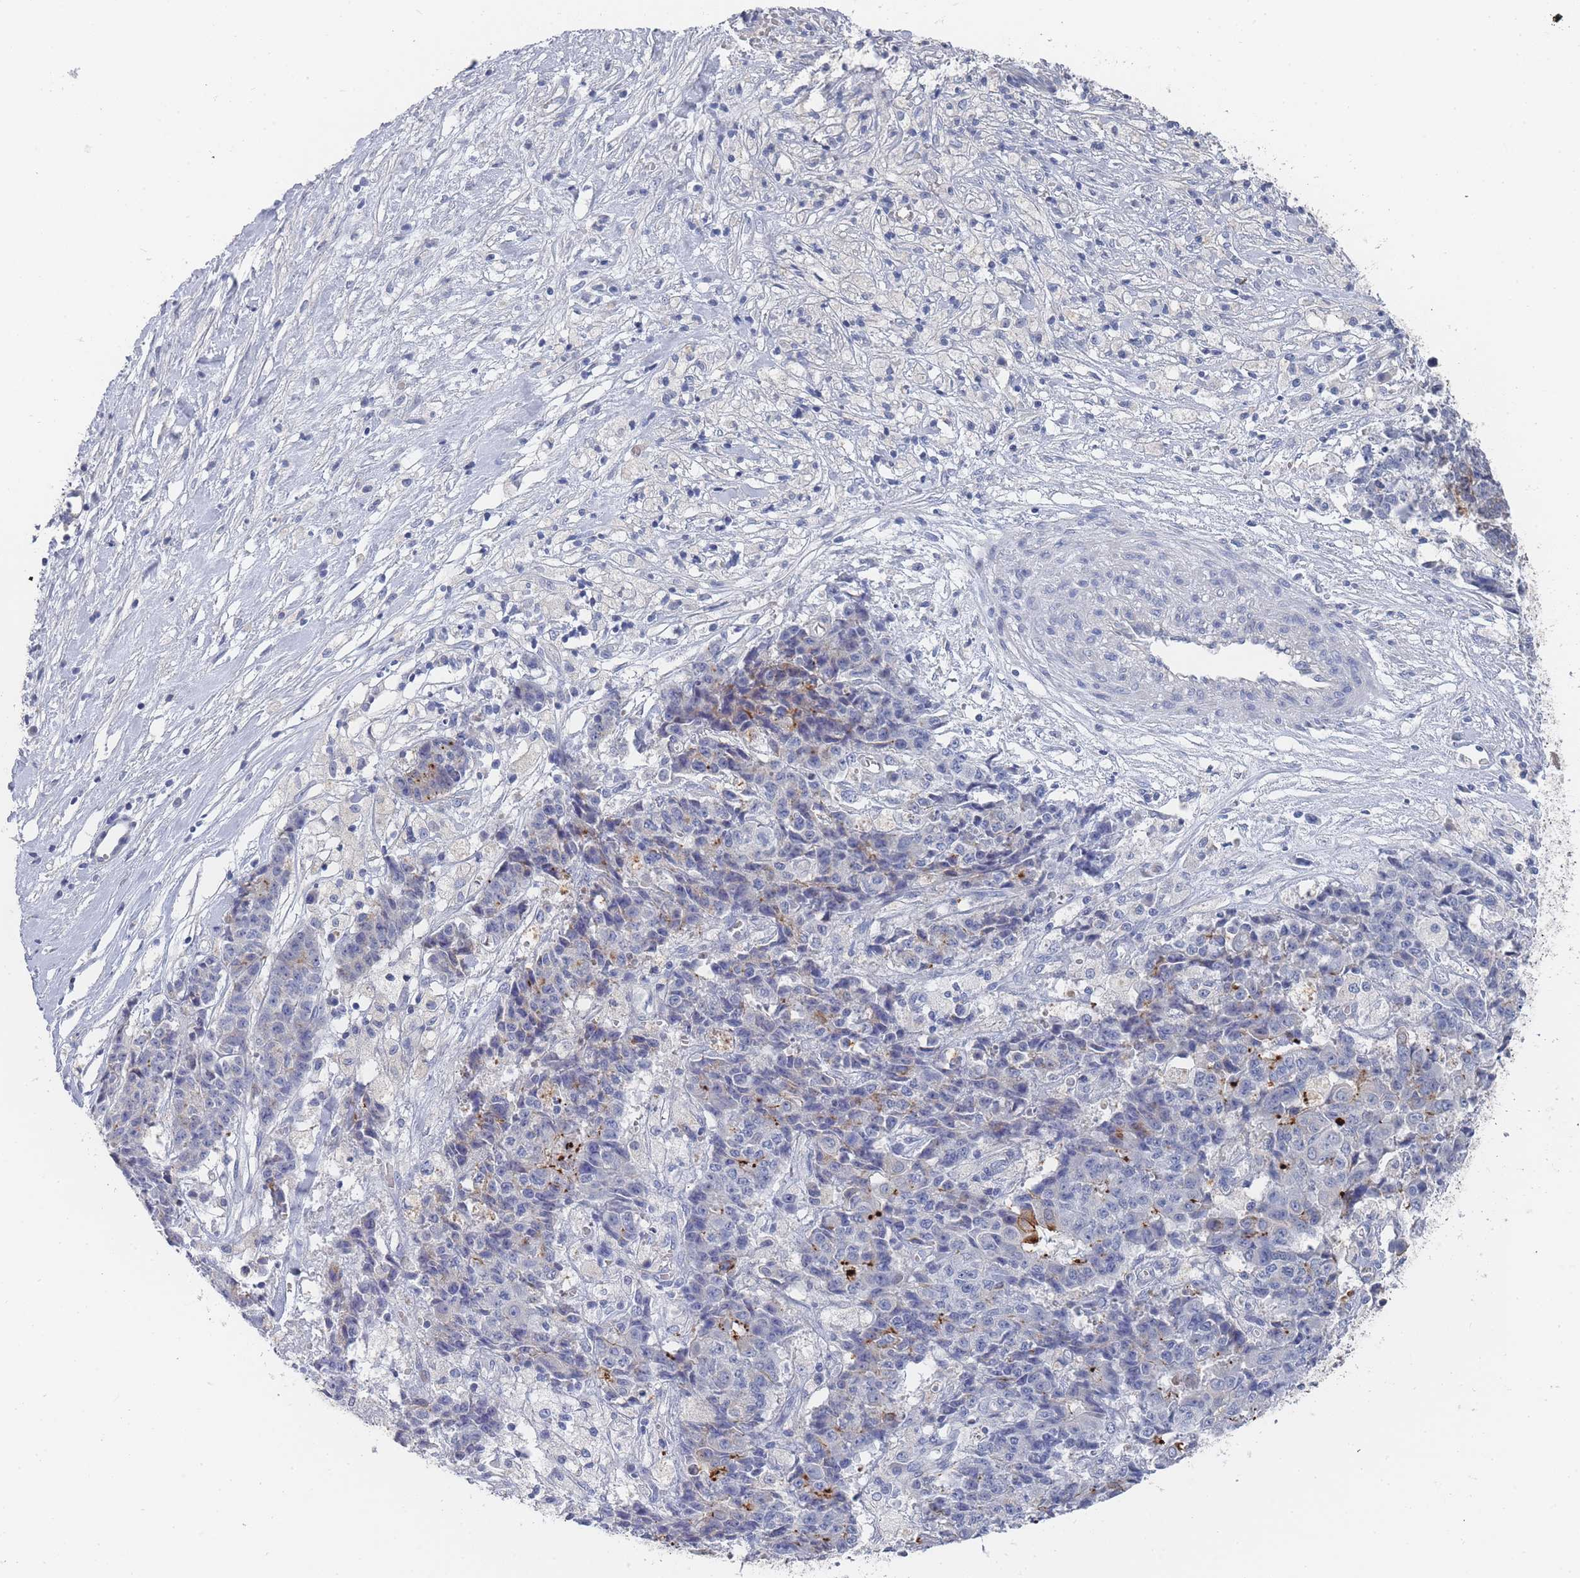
{"staining": {"intensity": "negative", "quantity": "none", "location": "none"}, "tissue": "ovarian cancer", "cell_type": "Tumor cells", "image_type": "cancer", "snomed": [{"axis": "morphology", "description": "Carcinoma, endometroid"}, {"axis": "topography", "description": "Ovary"}], "caption": "The immunohistochemistry (IHC) photomicrograph has no significant positivity in tumor cells of endometroid carcinoma (ovarian) tissue.", "gene": "ACAD11", "patient": {"sex": "female", "age": 42}}